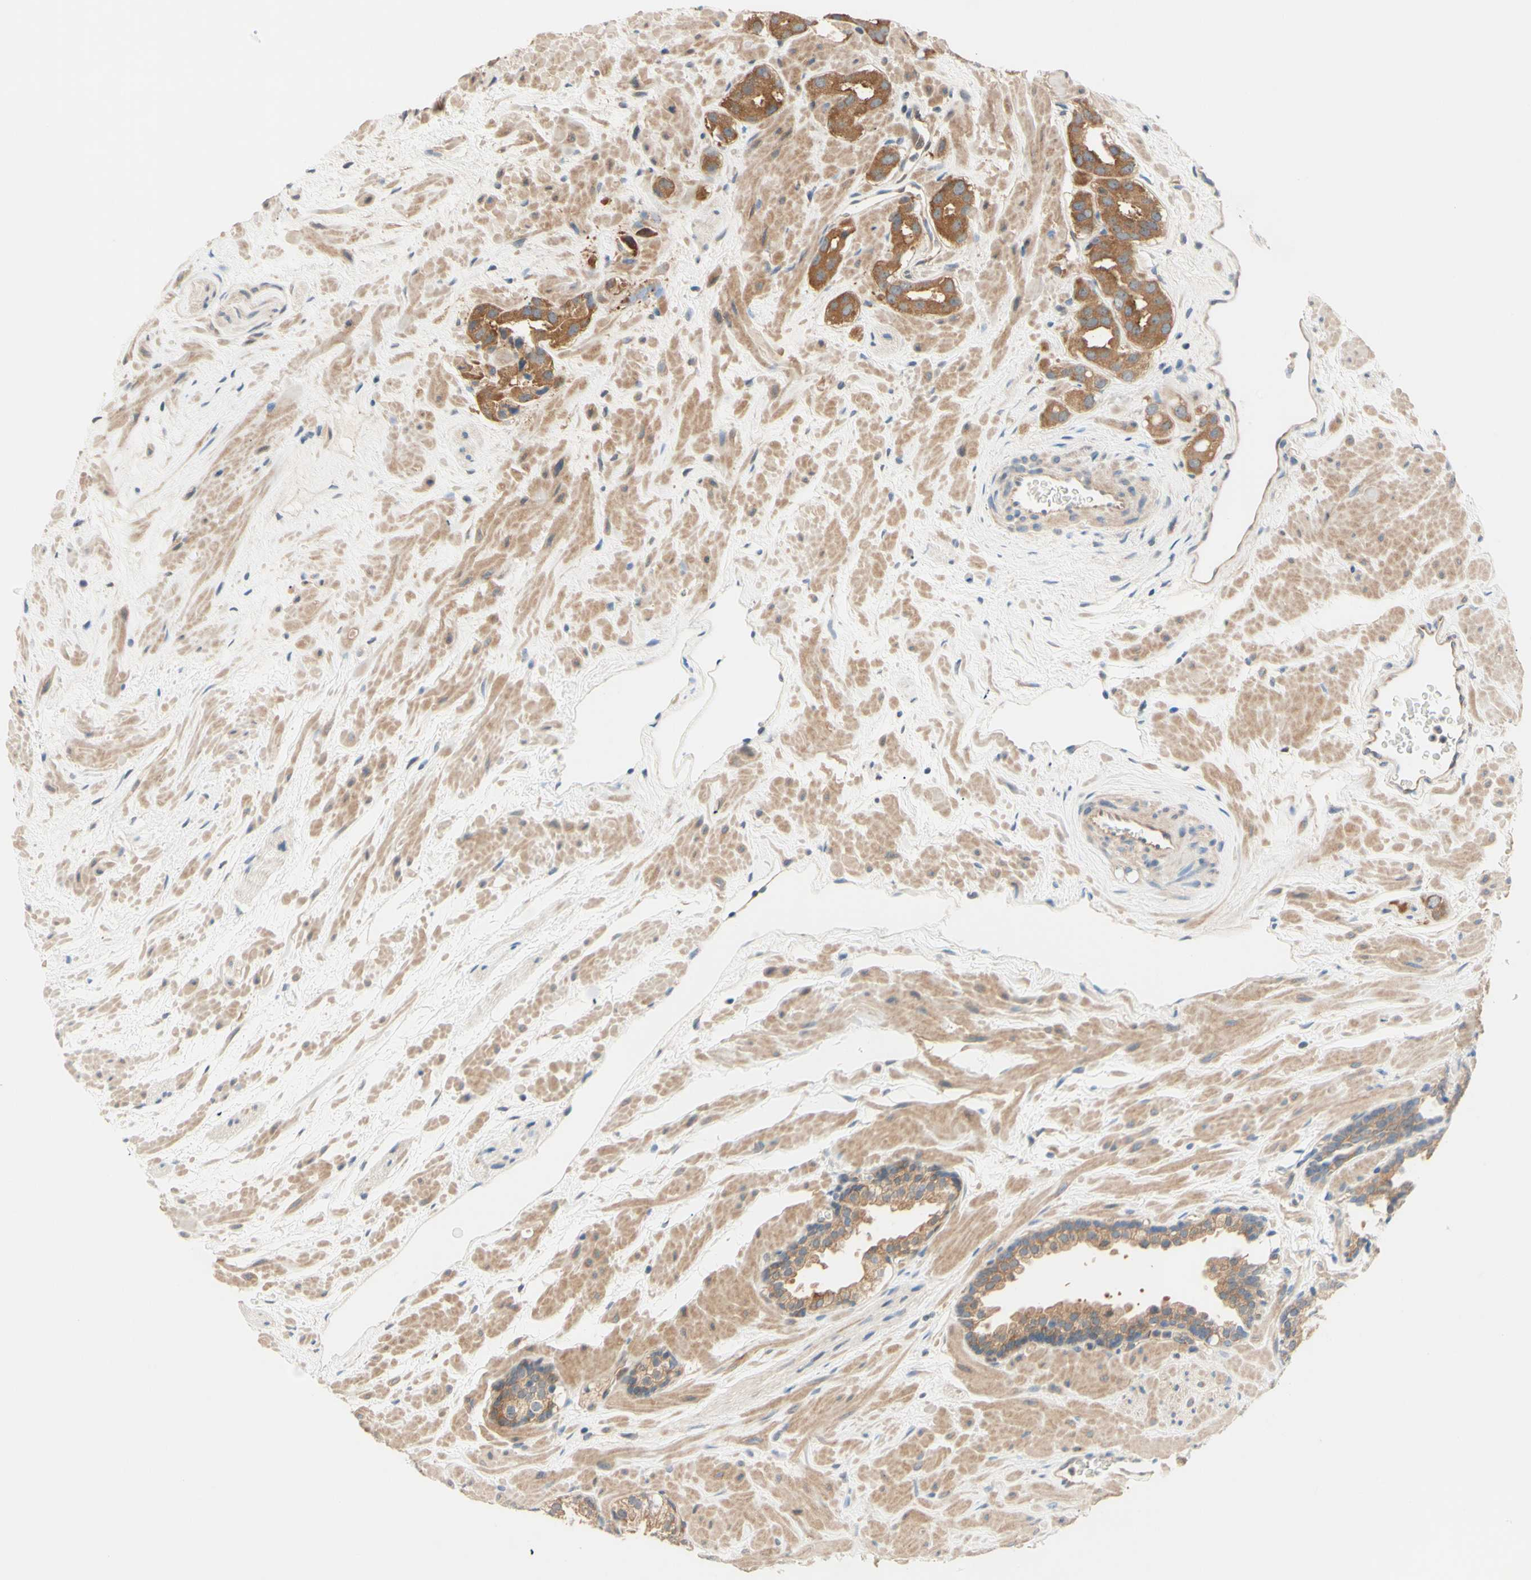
{"staining": {"intensity": "moderate", "quantity": ">75%", "location": "cytoplasmic/membranous"}, "tissue": "prostate cancer", "cell_type": "Tumor cells", "image_type": "cancer", "snomed": [{"axis": "morphology", "description": "Adenocarcinoma, High grade"}, {"axis": "topography", "description": "Prostate"}], "caption": "This is an image of immunohistochemistry staining of prostate adenocarcinoma (high-grade), which shows moderate staining in the cytoplasmic/membranous of tumor cells.", "gene": "DYNLRB1", "patient": {"sex": "male", "age": 64}}